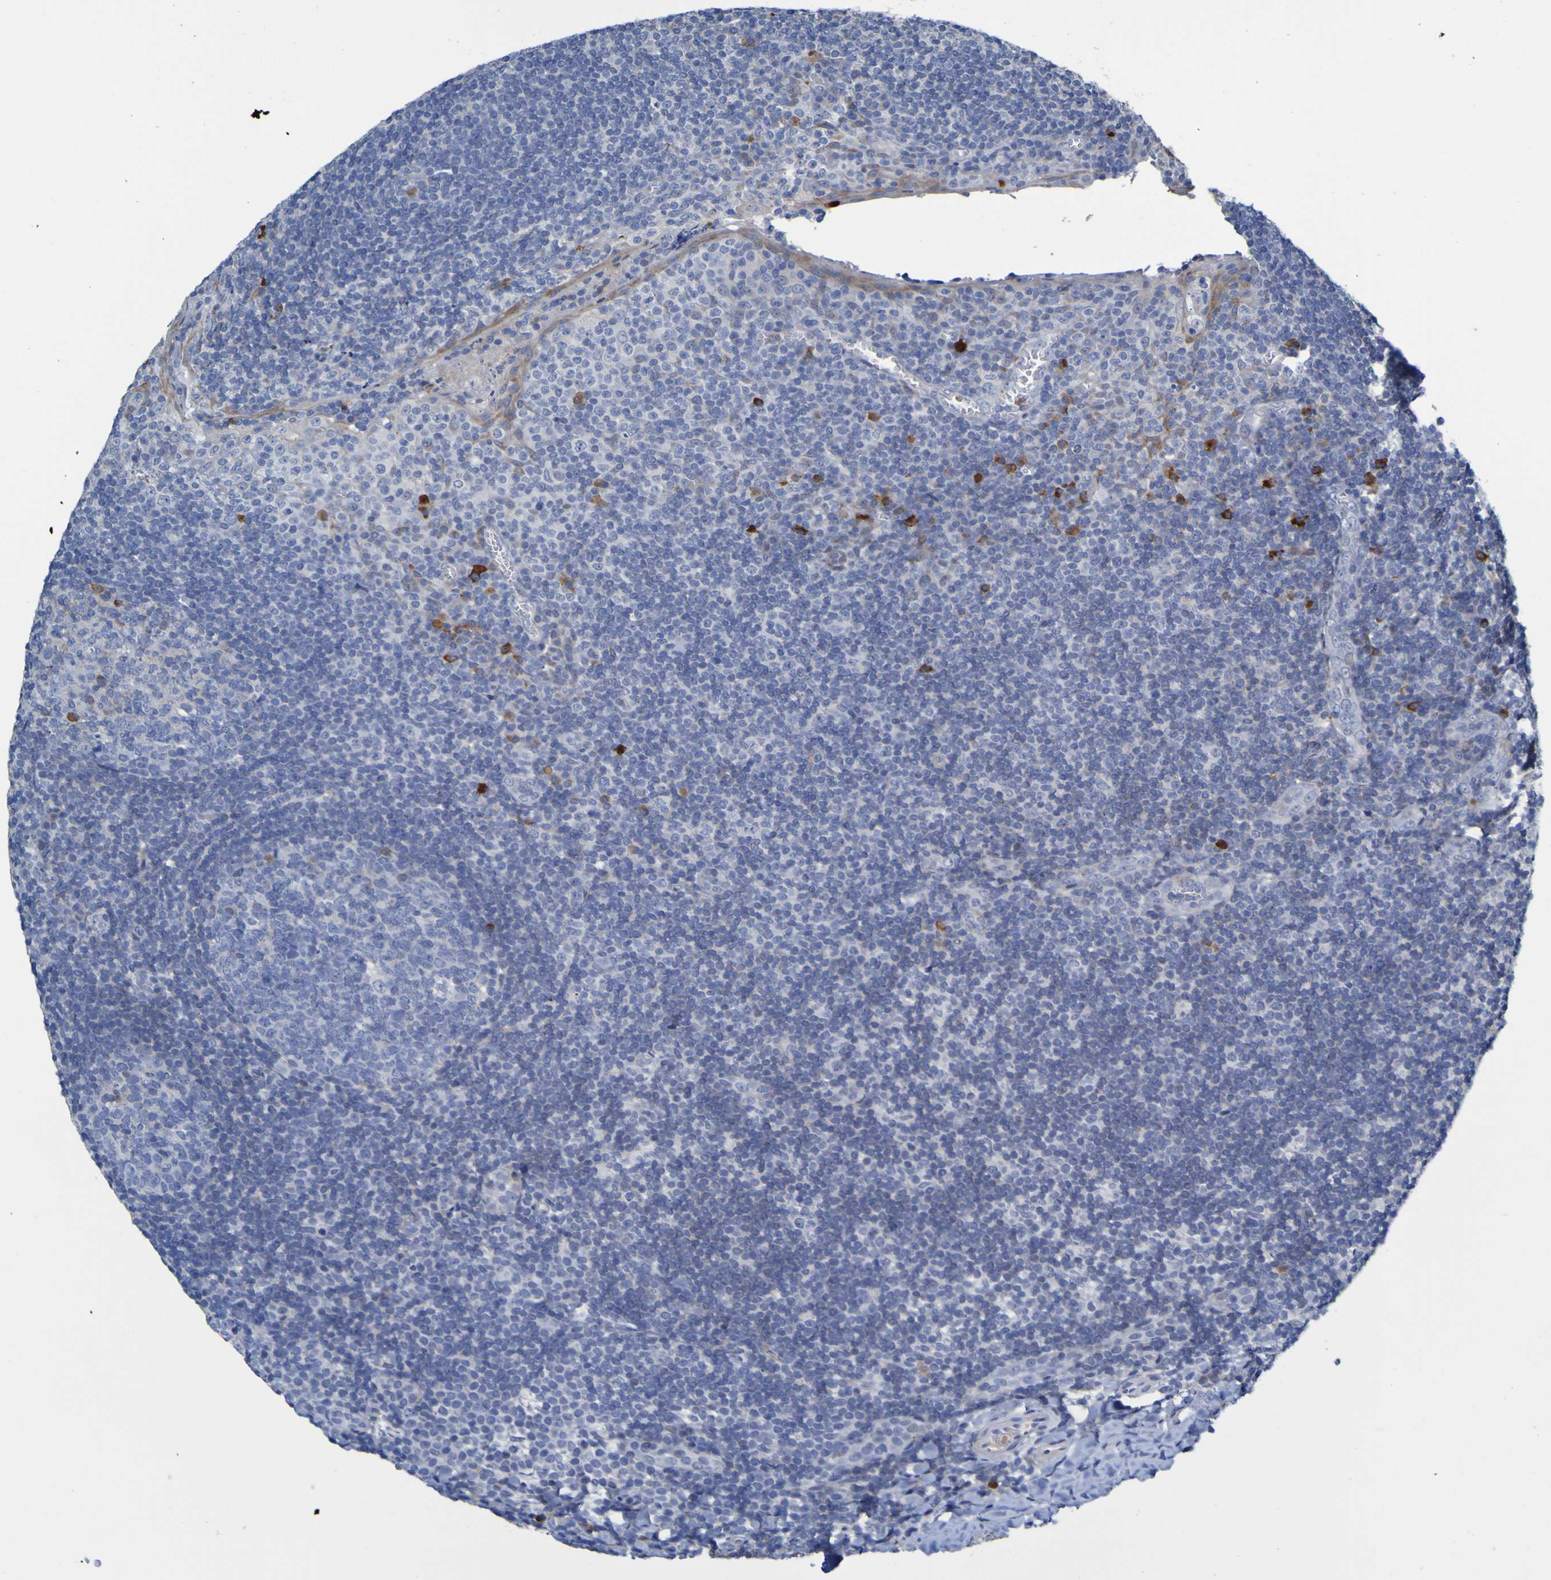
{"staining": {"intensity": "strong", "quantity": "<25%", "location": "cytoplasmic/membranous"}, "tissue": "tonsil", "cell_type": "Germinal center cells", "image_type": "normal", "snomed": [{"axis": "morphology", "description": "Normal tissue, NOS"}, {"axis": "topography", "description": "Tonsil"}], "caption": "Normal tonsil shows strong cytoplasmic/membranous positivity in about <25% of germinal center cells (Brightfield microscopy of DAB IHC at high magnification)..", "gene": "C11orf24", "patient": {"sex": "male", "age": 37}}